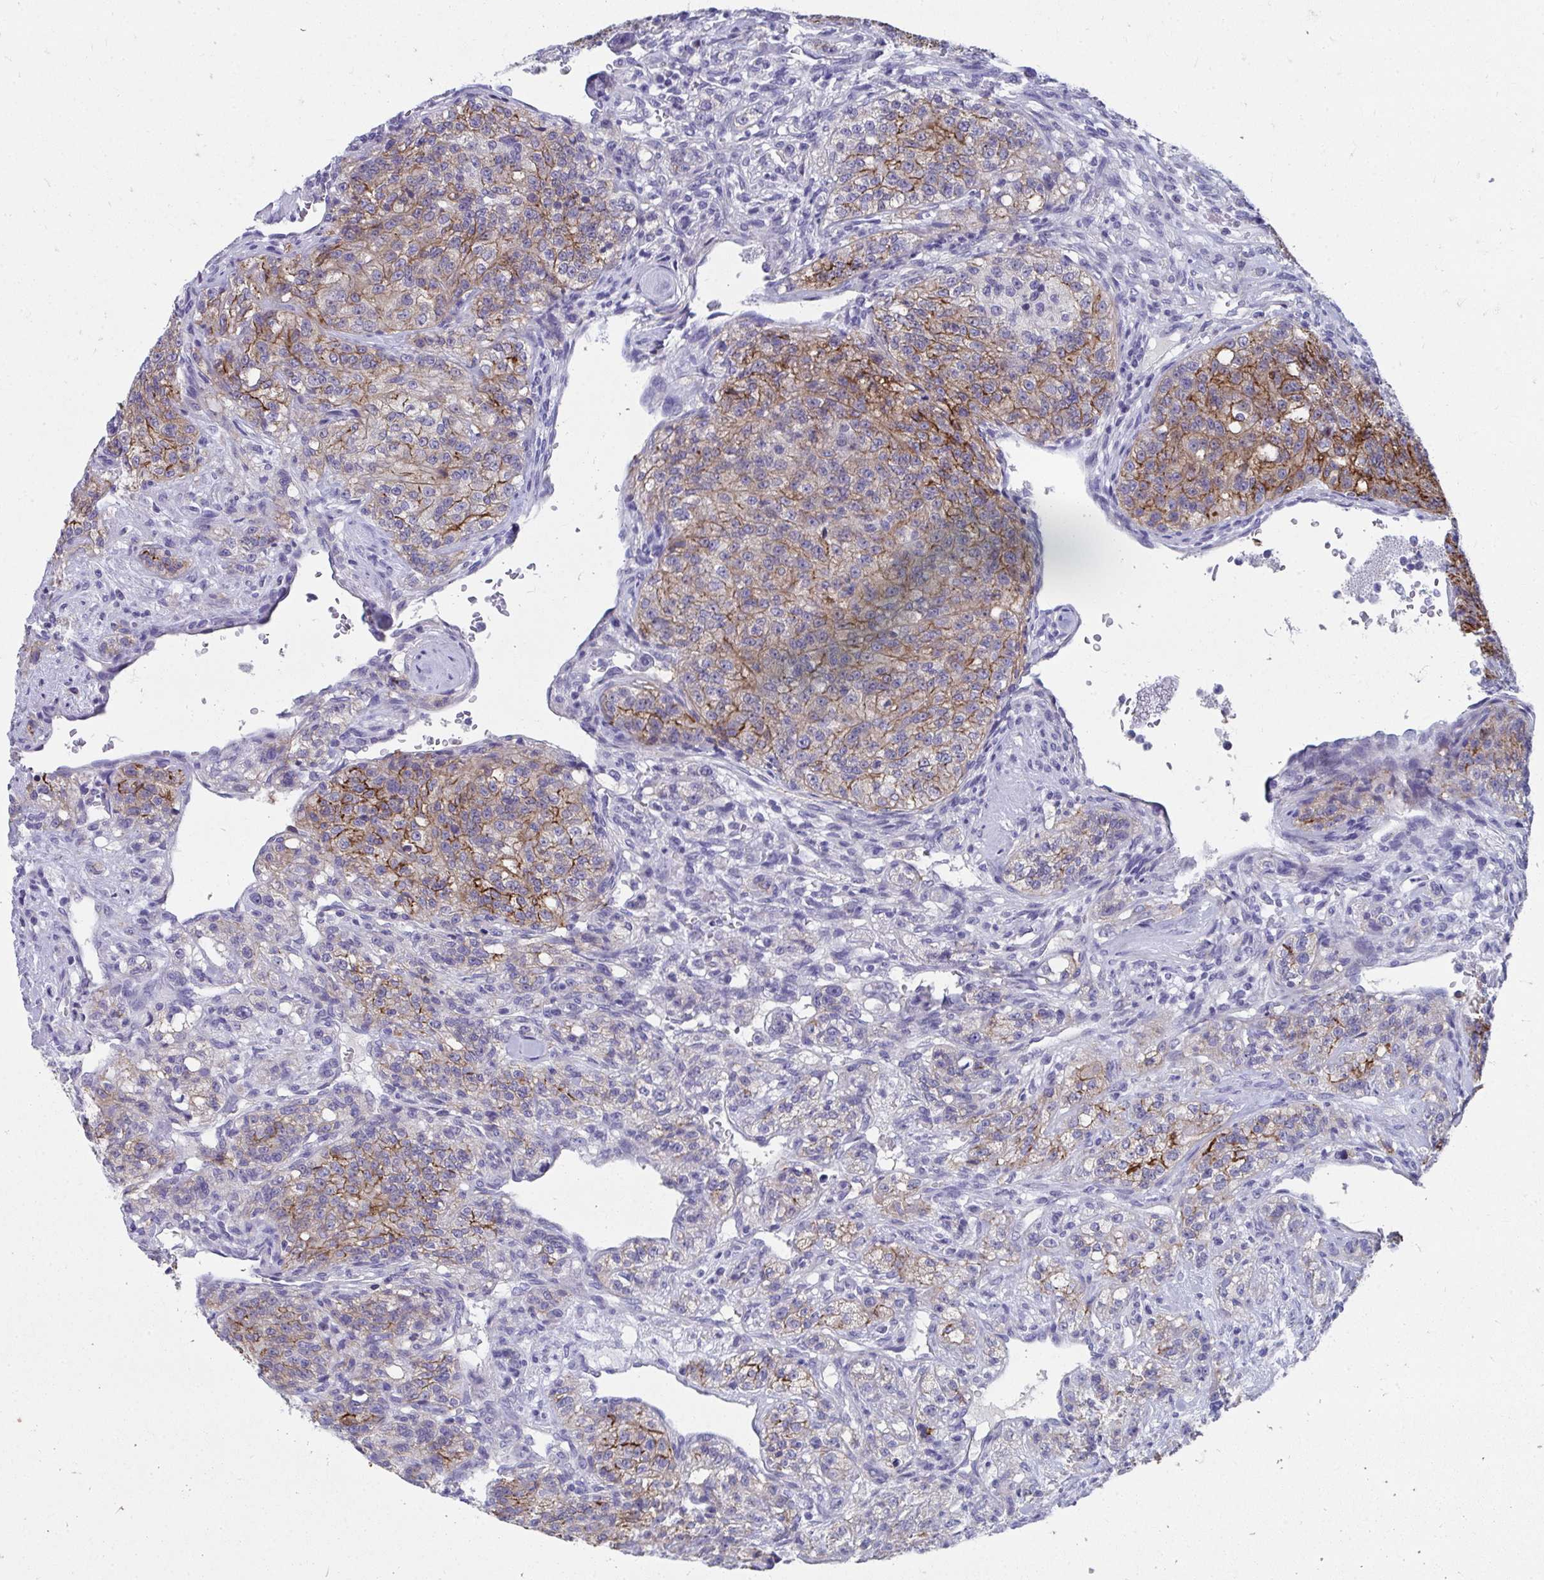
{"staining": {"intensity": "moderate", "quantity": "25%-75%", "location": "cytoplasmic/membranous"}, "tissue": "renal cancer", "cell_type": "Tumor cells", "image_type": "cancer", "snomed": [{"axis": "morphology", "description": "Adenocarcinoma, NOS"}, {"axis": "topography", "description": "Kidney"}], "caption": "The histopathology image reveals staining of renal adenocarcinoma, revealing moderate cytoplasmic/membranous protein positivity (brown color) within tumor cells. Immunohistochemistry (ihc) stains the protein in brown and the nuclei are stained blue.", "gene": "TMPRSS2", "patient": {"sex": "female", "age": 63}}